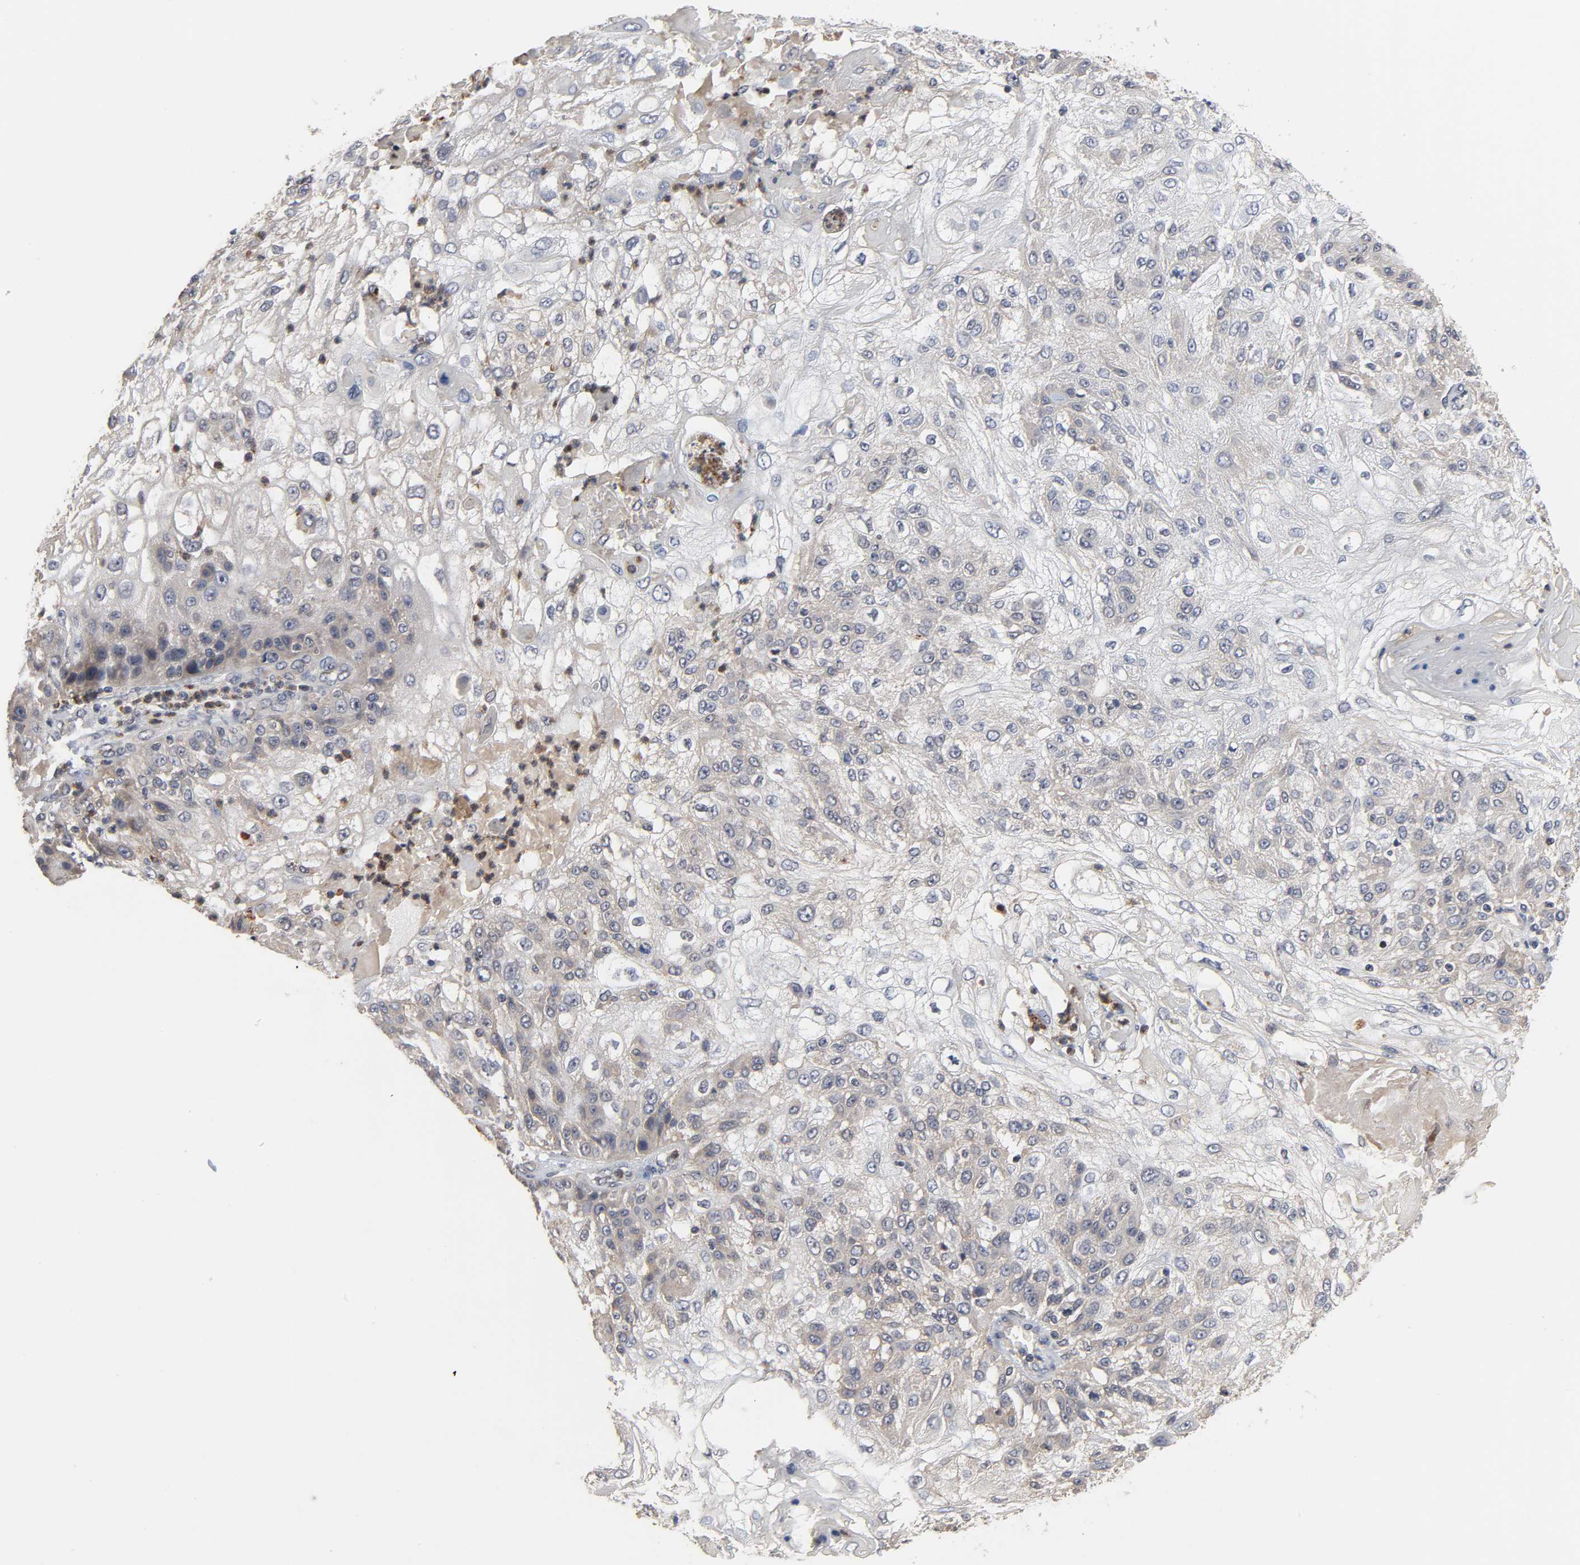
{"staining": {"intensity": "weak", "quantity": "25%-75%", "location": "cytoplasmic/membranous"}, "tissue": "skin cancer", "cell_type": "Tumor cells", "image_type": "cancer", "snomed": [{"axis": "morphology", "description": "Normal tissue, NOS"}, {"axis": "morphology", "description": "Squamous cell carcinoma, NOS"}, {"axis": "topography", "description": "Skin"}], "caption": "Skin cancer stained with IHC reveals weak cytoplasmic/membranous staining in approximately 25%-75% of tumor cells.", "gene": "CCDC175", "patient": {"sex": "female", "age": 83}}